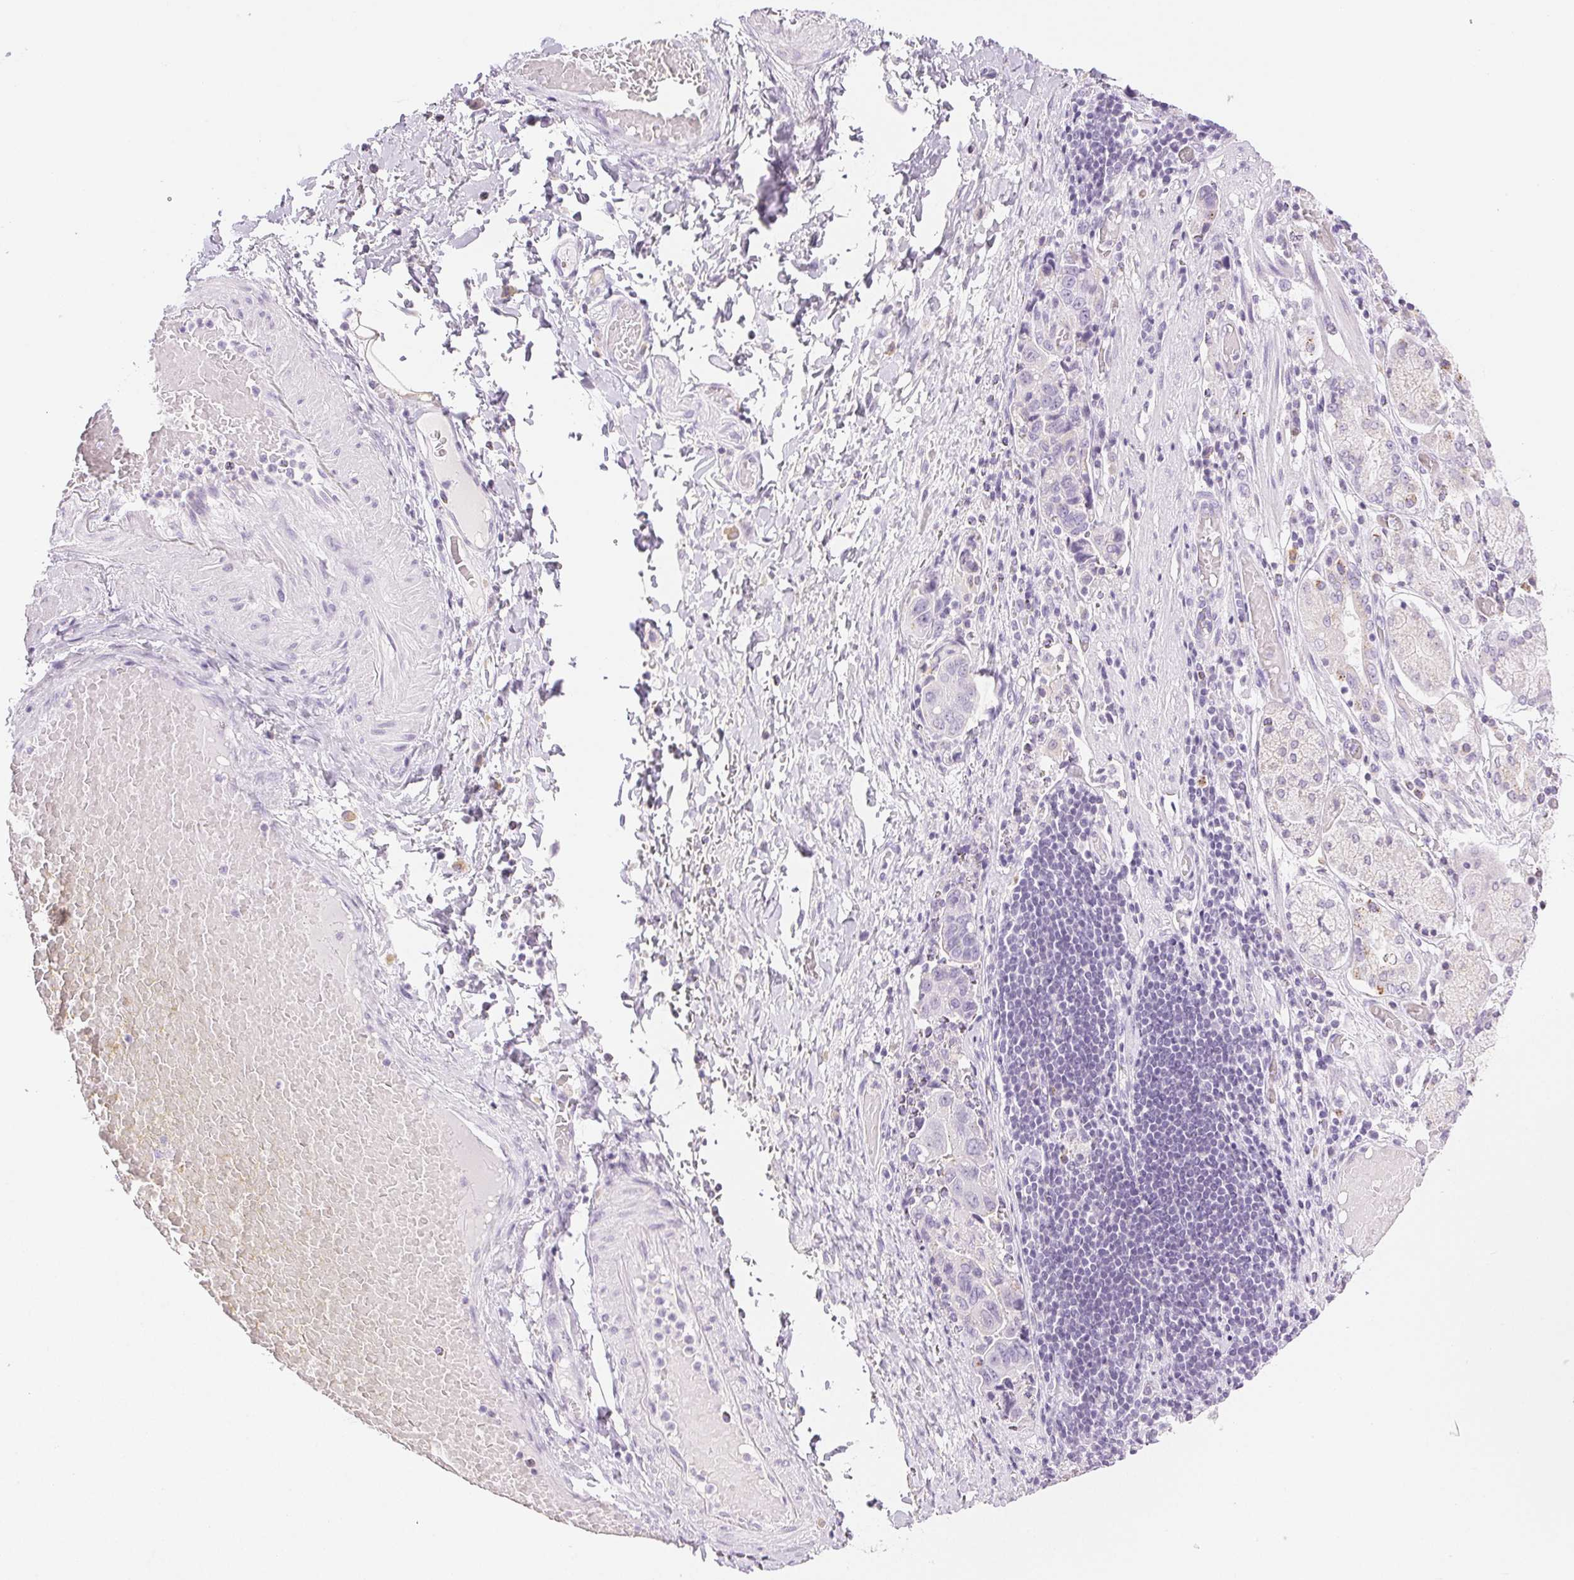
{"staining": {"intensity": "negative", "quantity": "none", "location": "none"}, "tissue": "stomach cancer", "cell_type": "Tumor cells", "image_type": "cancer", "snomed": [{"axis": "morphology", "description": "Adenocarcinoma, NOS"}, {"axis": "topography", "description": "Stomach, upper"}, {"axis": "topography", "description": "Stomach"}], "caption": "This is an IHC histopathology image of stomach cancer (adenocarcinoma). There is no positivity in tumor cells.", "gene": "SLC5A2", "patient": {"sex": "male", "age": 62}}